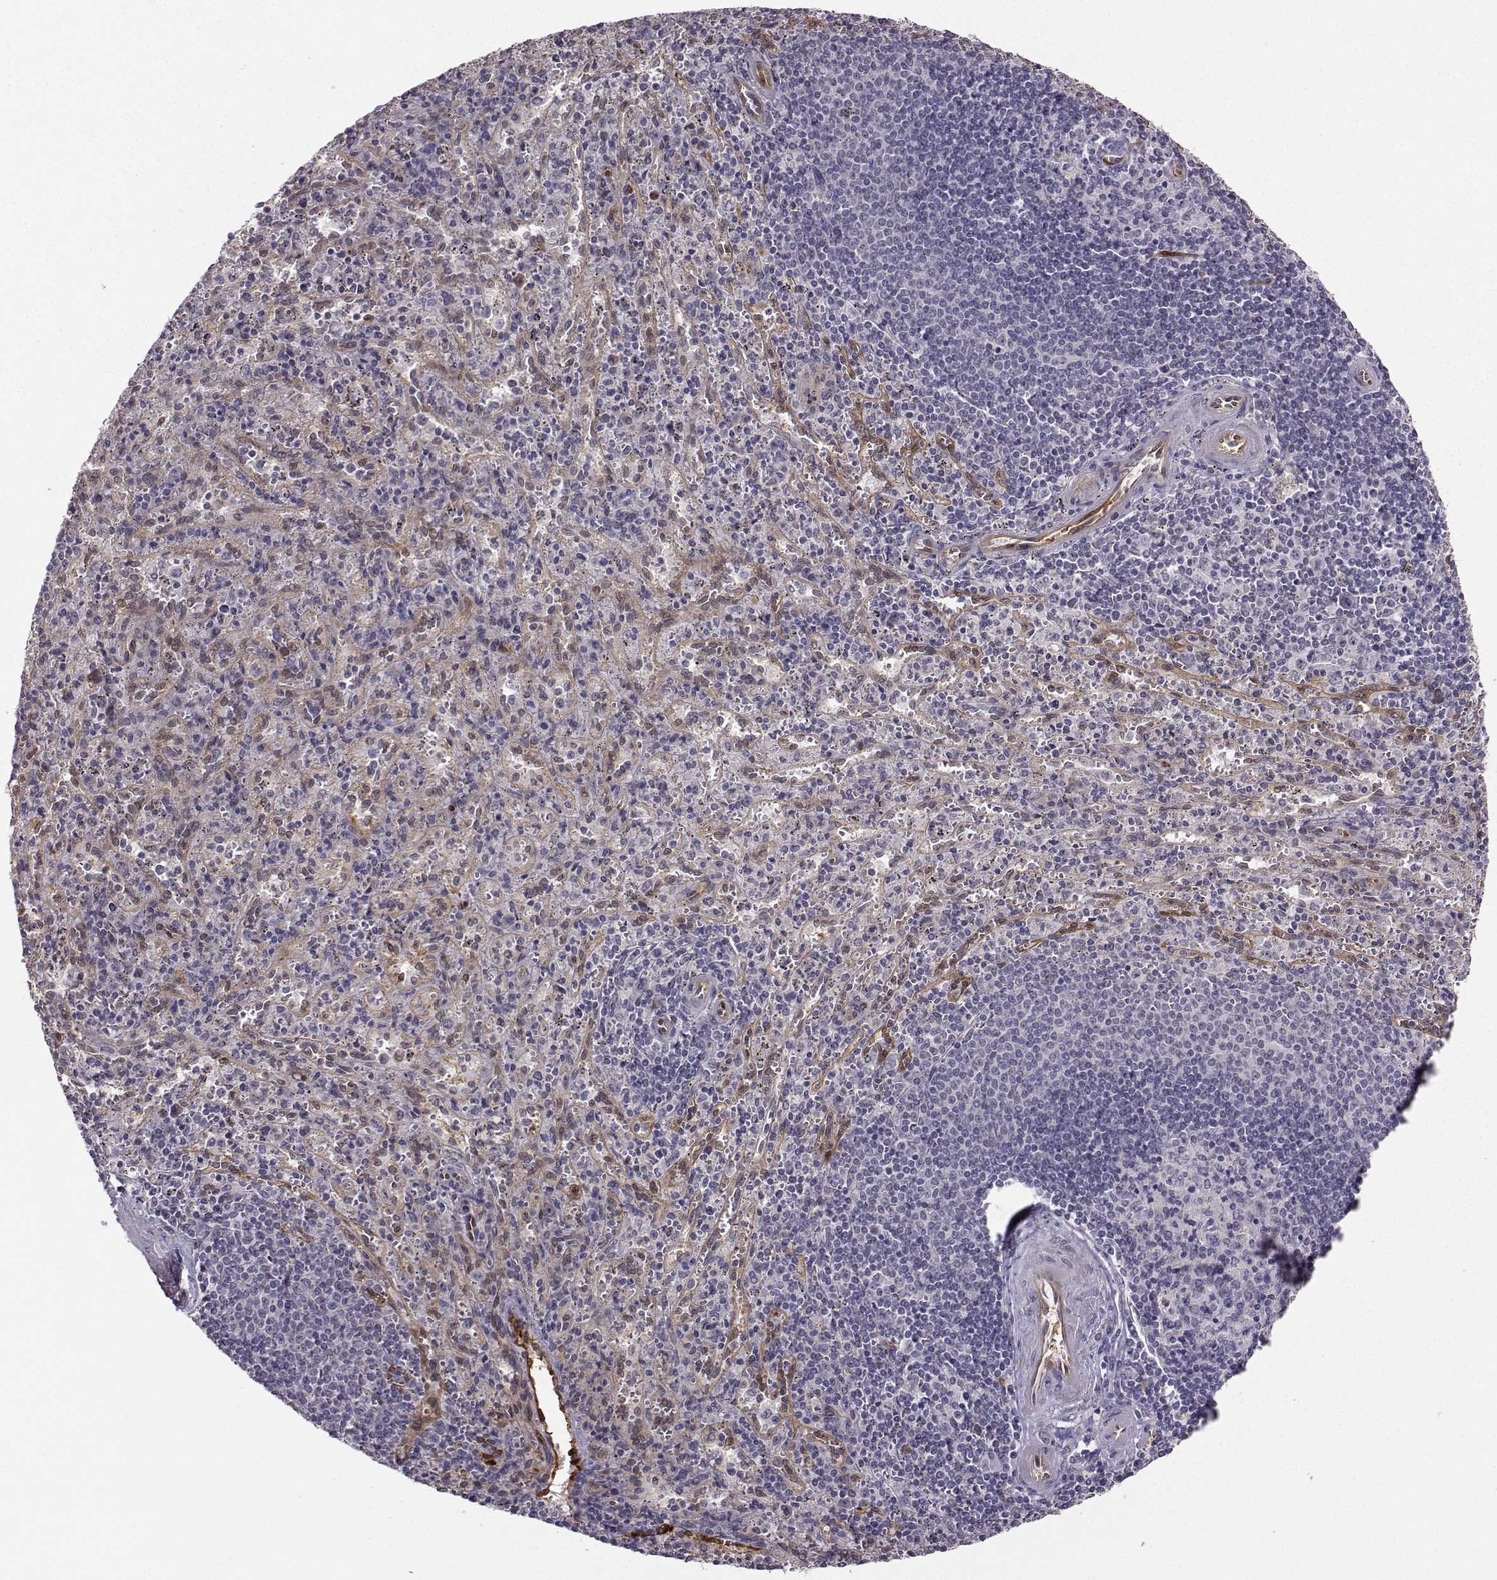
{"staining": {"intensity": "negative", "quantity": "none", "location": "none"}, "tissue": "spleen", "cell_type": "Cells in red pulp", "image_type": "normal", "snomed": [{"axis": "morphology", "description": "Normal tissue, NOS"}, {"axis": "topography", "description": "Spleen"}], "caption": "Immunohistochemistry (IHC) micrograph of benign human spleen stained for a protein (brown), which demonstrates no positivity in cells in red pulp. (Stains: DAB (3,3'-diaminobenzidine) immunohistochemistry with hematoxylin counter stain, Microscopy: brightfield microscopy at high magnification).", "gene": "NQO1", "patient": {"sex": "male", "age": 57}}